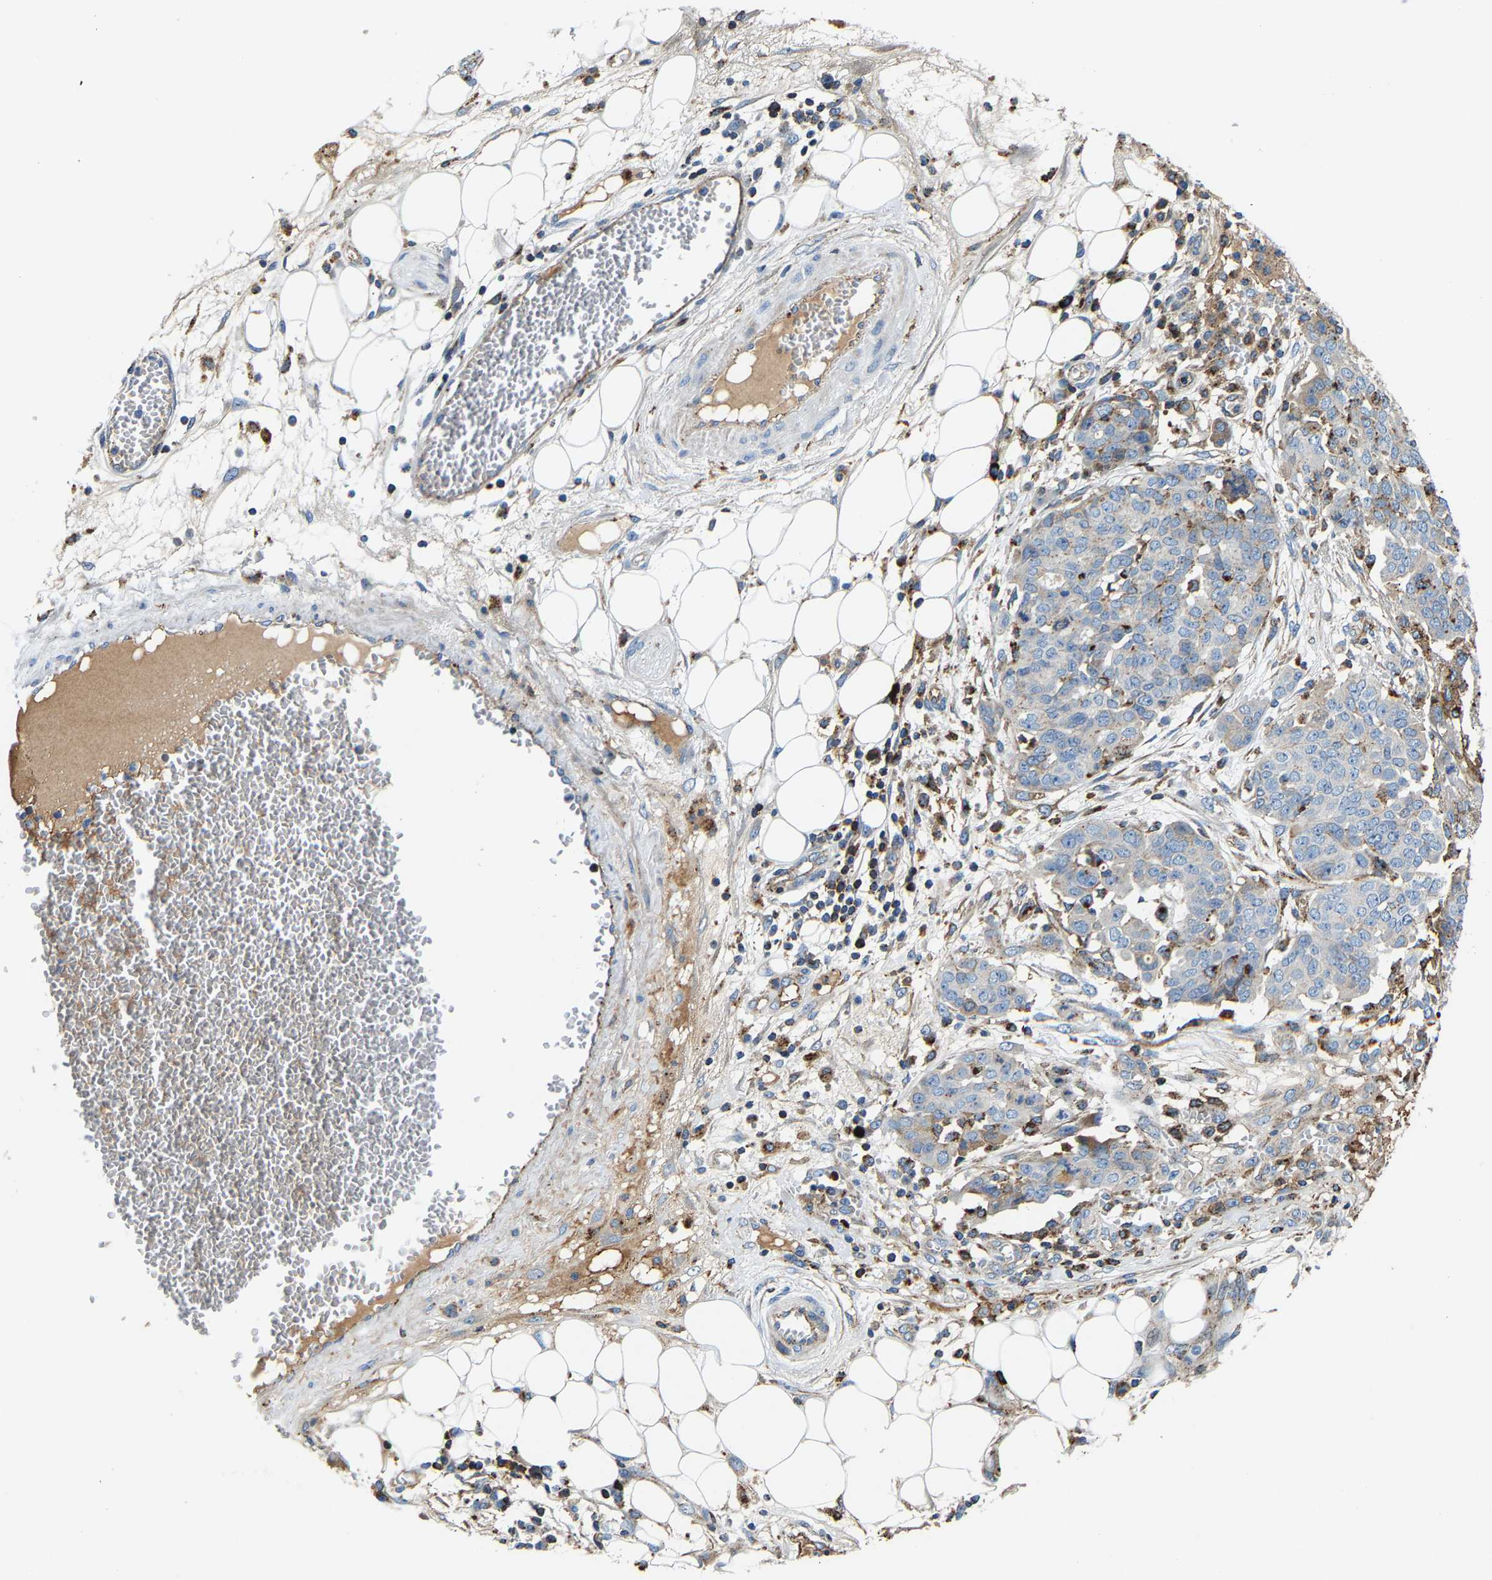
{"staining": {"intensity": "negative", "quantity": "none", "location": "none"}, "tissue": "ovarian cancer", "cell_type": "Tumor cells", "image_type": "cancer", "snomed": [{"axis": "morphology", "description": "Cystadenocarcinoma, serous, NOS"}, {"axis": "topography", "description": "Soft tissue"}, {"axis": "topography", "description": "Ovary"}], "caption": "This image is of serous cystadenocarcinoma (ovarian) stained with IHC to label a protein in brown with the nuclei are counter-stained blue. There is no staining in tumor cells. Brightfield microscopy of immunohistochemistry (IHC) stained with DAB (3,3'-diaminobenzidine) (brown) and hematoxylin (blue), captured at high magnification.", "gene": "DPP7", "patient": {"sex": "female", "age": 57}}